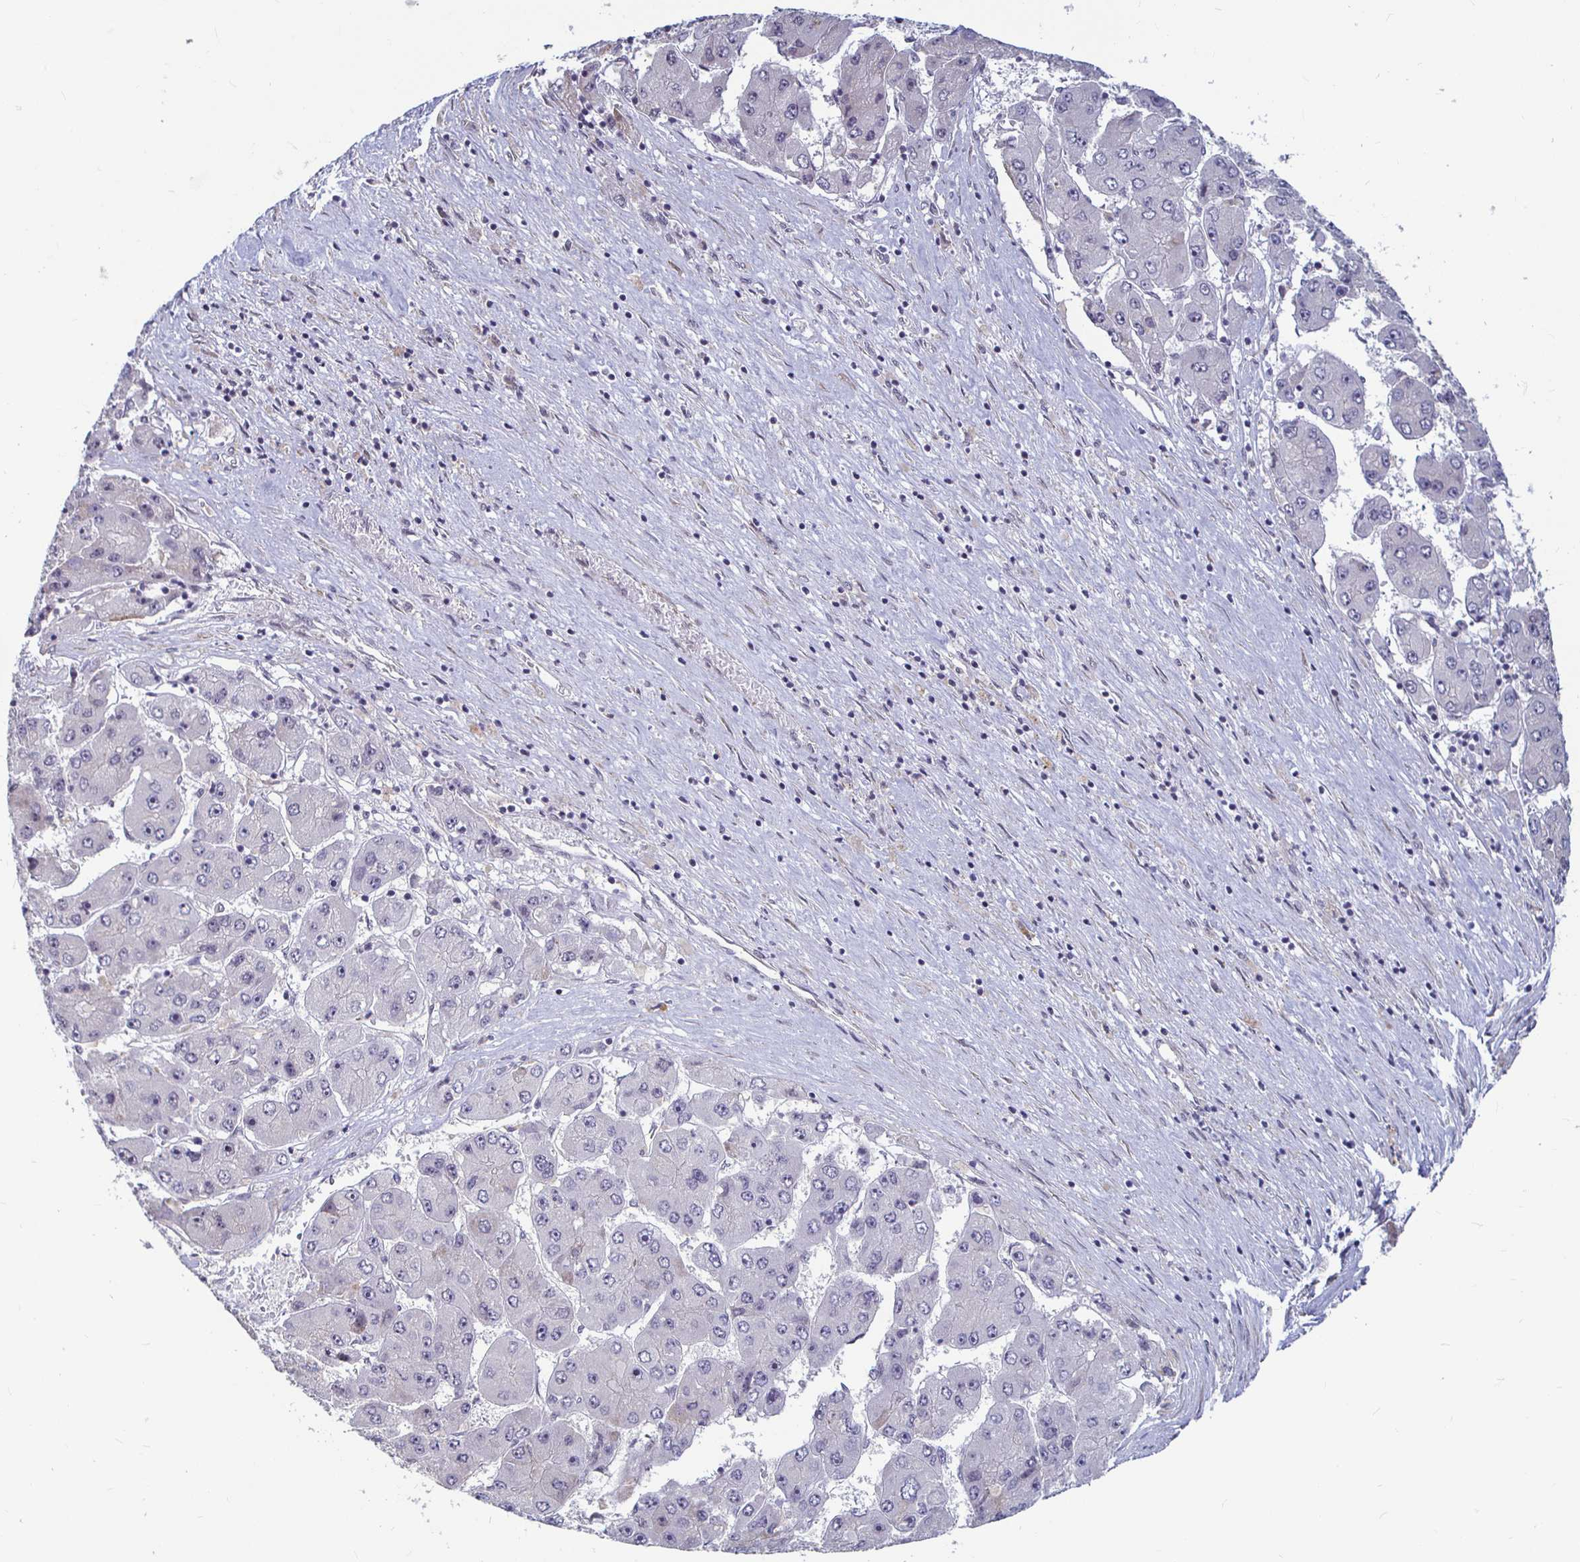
{"staining": {"intensity": "negative", "quantity": "none", "location": "none"}, "tissue": "liver cancer", "cell_type": "Tumor cells", "image_type": "cancer", "snomed": [{"axis": "morphology", "description": "Carcinoma, Hepatocellular, NOS"}, {"axis": "topography", "description": "Liver"}], "caption": "Liver cancer (hepatocellular carcinoma) was stained to show a protein in brown. There is no significant positivity in tumor cells.", "gene": "CAPN11", "patient": {"sex": "female", "age": 61}}